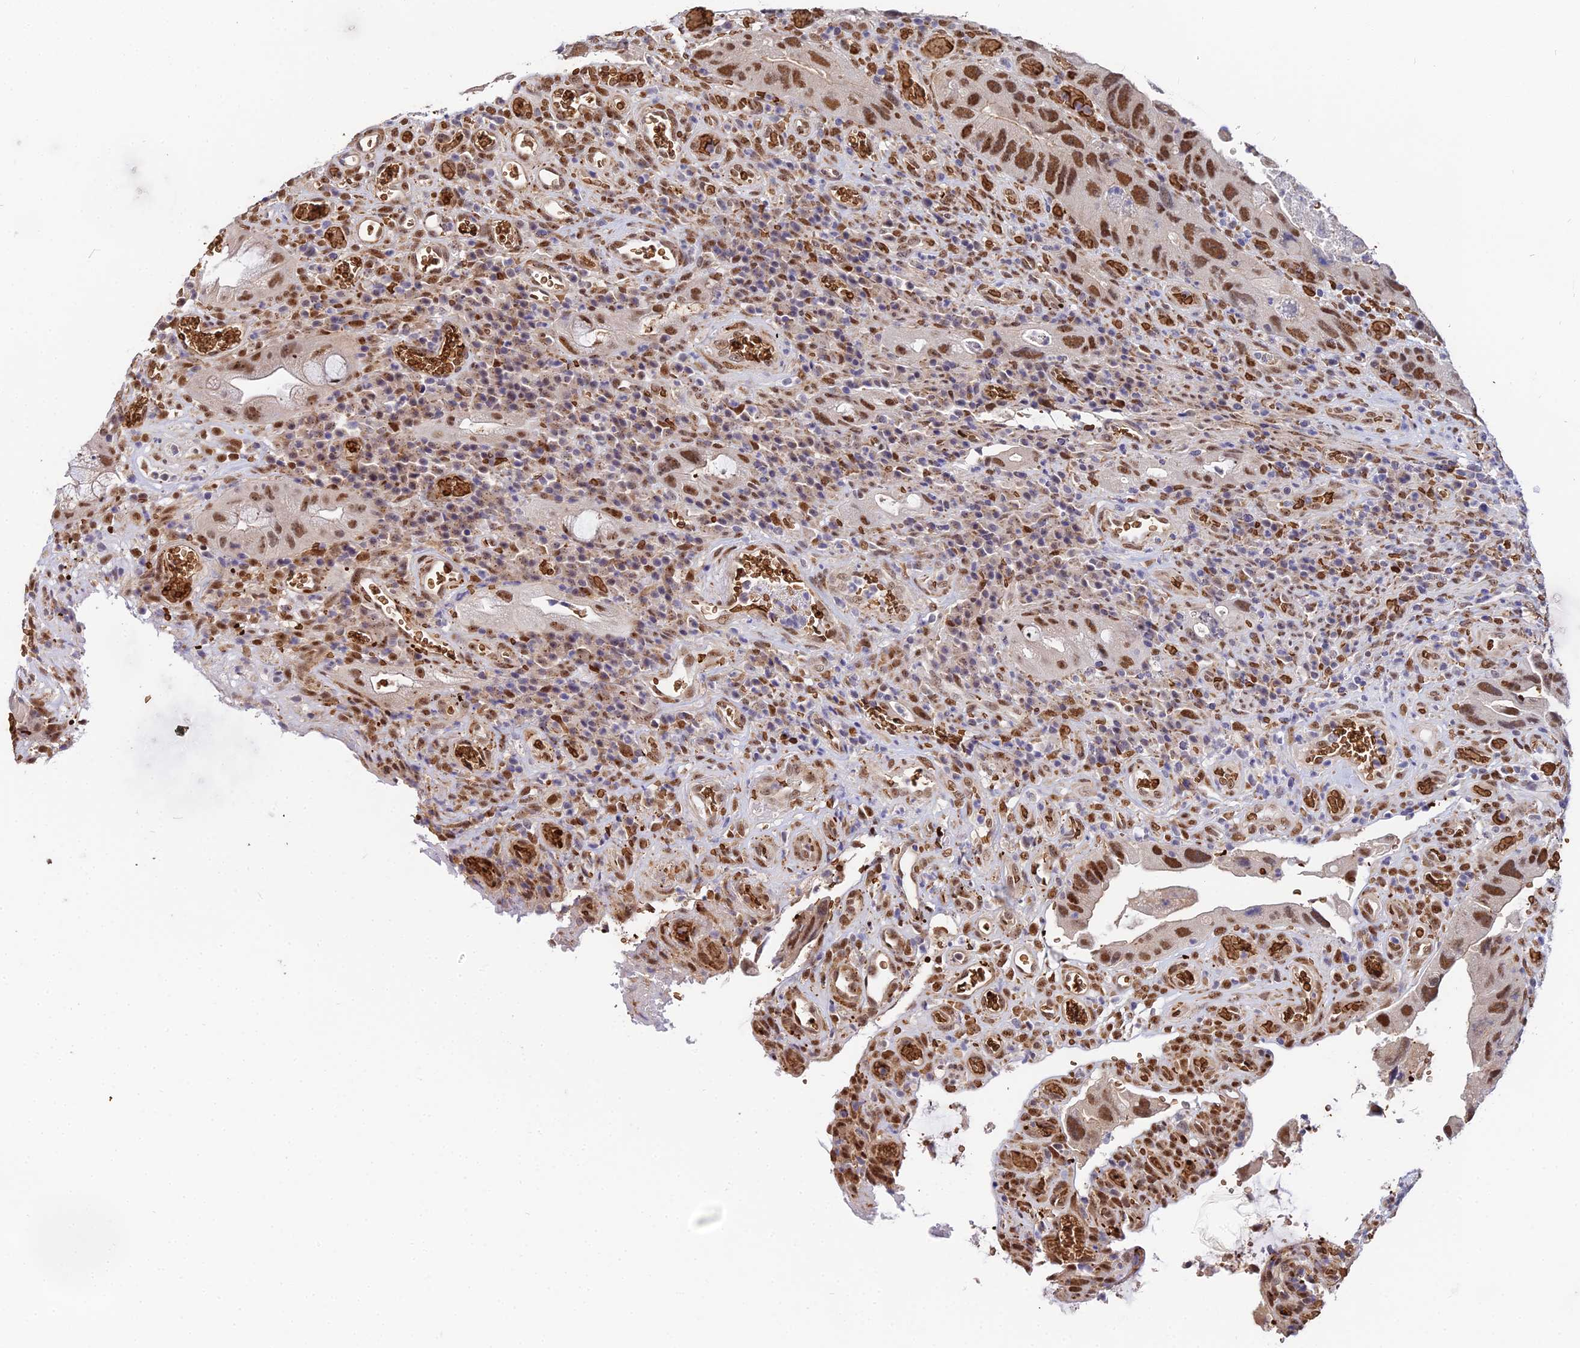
{"staining": {"intensity": "strong", "quantity": ">75%", "location": "nuclear"}, "tissue": "colorectal cancer", "cell_type": "Tumor cells", "image_type": "cancer", "snomed": [{"axis": "morphology", "description": "Adenocarcinoma, NOS"}, {"axis": "topography", "description": "Rectum"}], "caption": "Immunohistochemistry photomicrograph of neoplastic tissue: adenocarcinoma (colorectal) stained using immunohistochemistry (IHC) reveals high levels of strong protein expression localized specifically in the nuclear of tumor cells, appearing as a nuclear brown color.", "gene": "BCL9", "patient": {"sex": "male", "age": 63}}